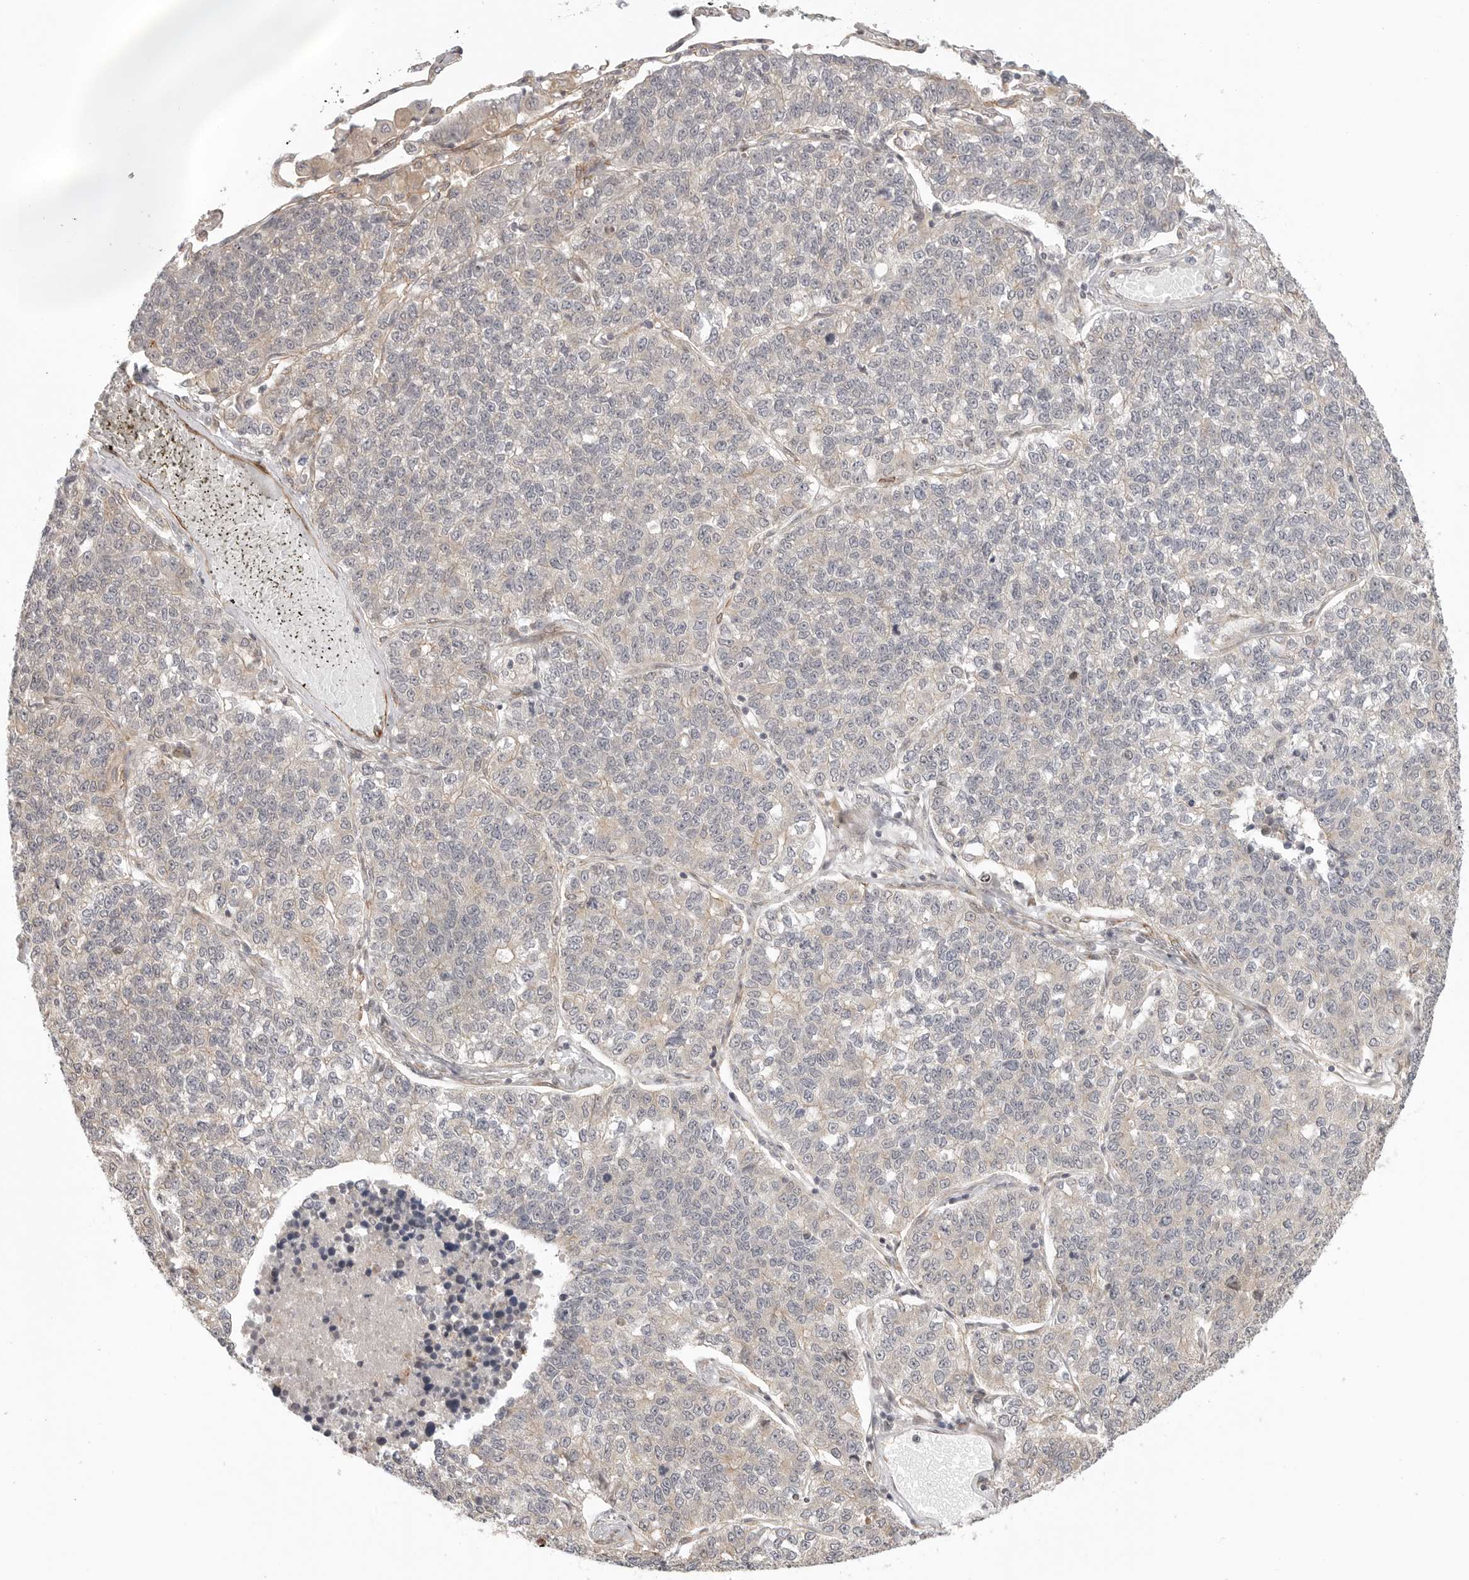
{"staining": {"intensity": "negative", "quantity": "none", "location": "none"}, "tissue": "lung cancer", "cell_type": "Tumor cells", "image_type": "cancer", "snomed": [{"axis": "morphology", "description": "Adenocarcinoma, NOS"}, {"axis": "topography", "description": "Lung"}], "caption": "IHC photomicrograph of human adenocarcinoma (lung) stained for a protein (brown), which reveals no staining in tumor cells.", "gene": "ATOH7", "patient": {"sex": "male", "age": 49}}